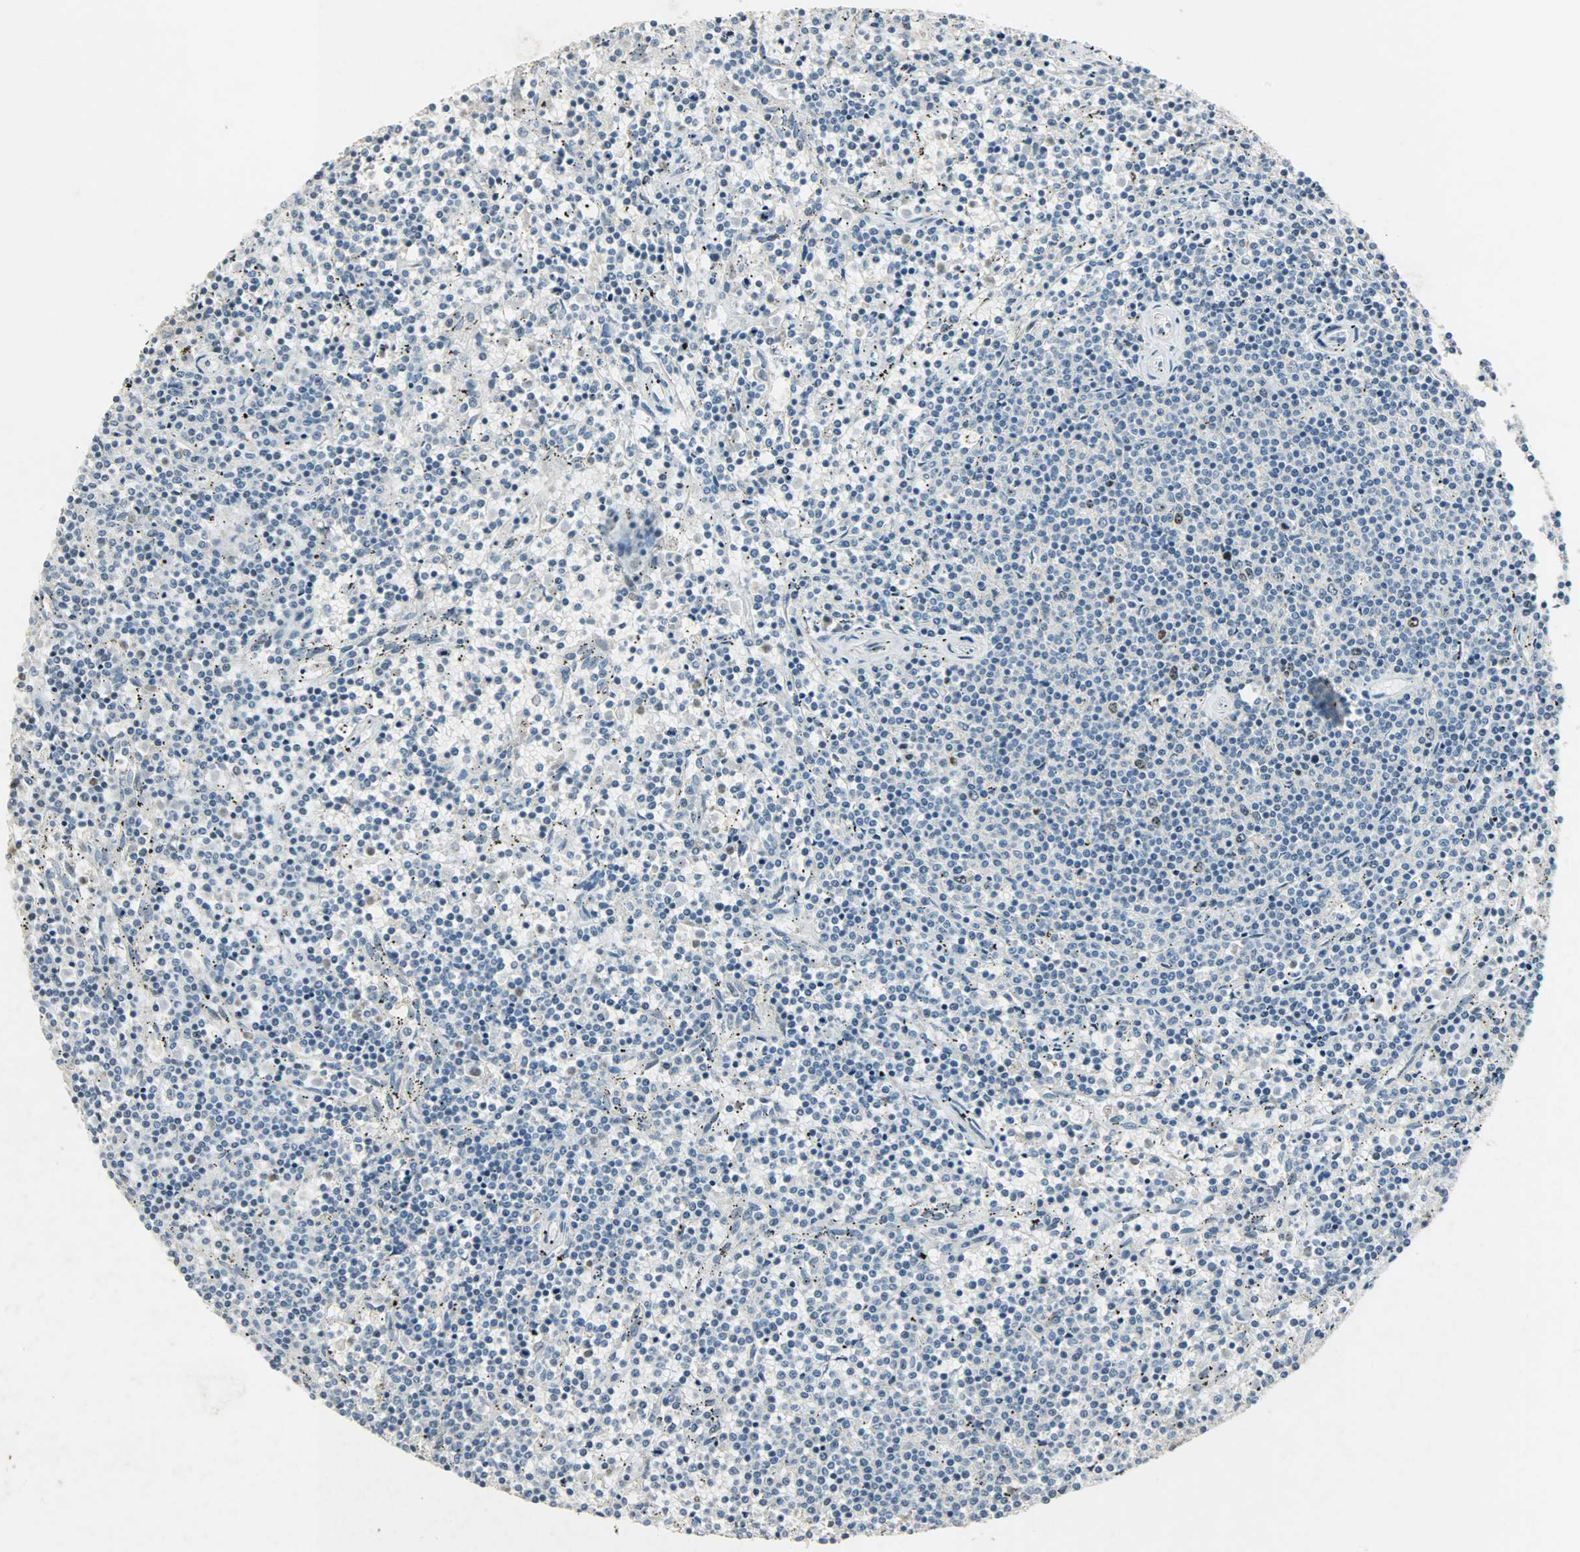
{"staining": {"intensity": "weak", "quantity": "<25%", "location": "nuclear"}, "tissue": "lymphoma", "cell_type": "Tumor cells", "image_type": "cancer", "snomed": [{"axis": "morphology", "description": "Malignant lymphoma, non-Hodgkin's type, Low grade"}, {"axis": "topography", "description": "Spleen"}], "caption": "Tumor cells show no significant protein positivity in lymphoma.", "gene": "AURKB", "patient": {"sex": "female", "age": 50}}